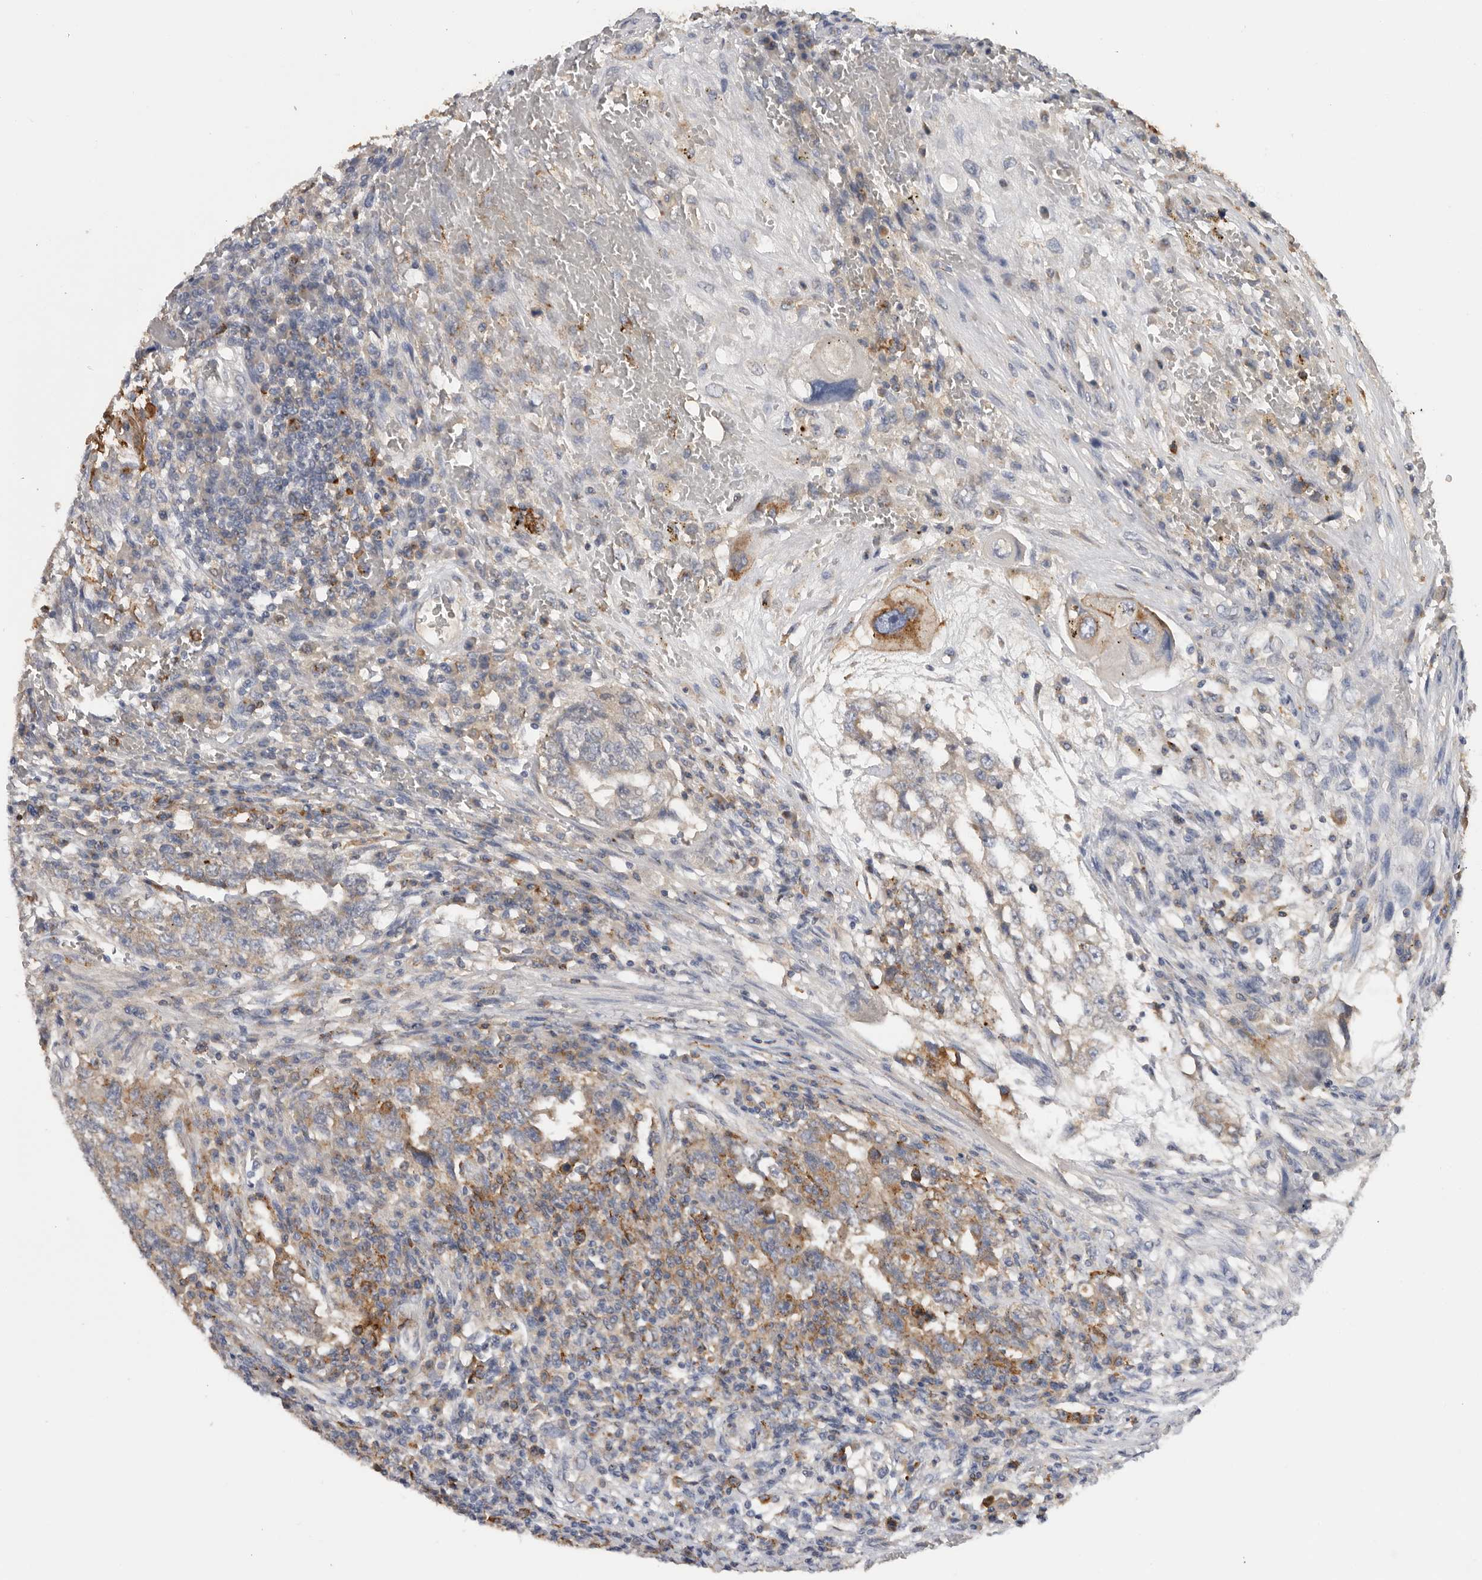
{"staining": {"intensity": "moderate", "quantity": ">75%", "location": "cytoplasmic/membranous"}, "tissue": "testis cancer", "cell_type": "Tumor cells", "image_type": "cancer", "snomed": [{"axis": "morphology", "description": "Carcinoma, Embryonal, NOS"}, {"axis": "topography", "description": "Testis"}], "caption": "Embryonal carcinoma (testis) stained with a brown dye shows moderate cytoplasmic/membranous positive expression in approximately >75% of tumor cells.", "gene": "TFRC", "patient": {"sex": "male", "age": 26}}